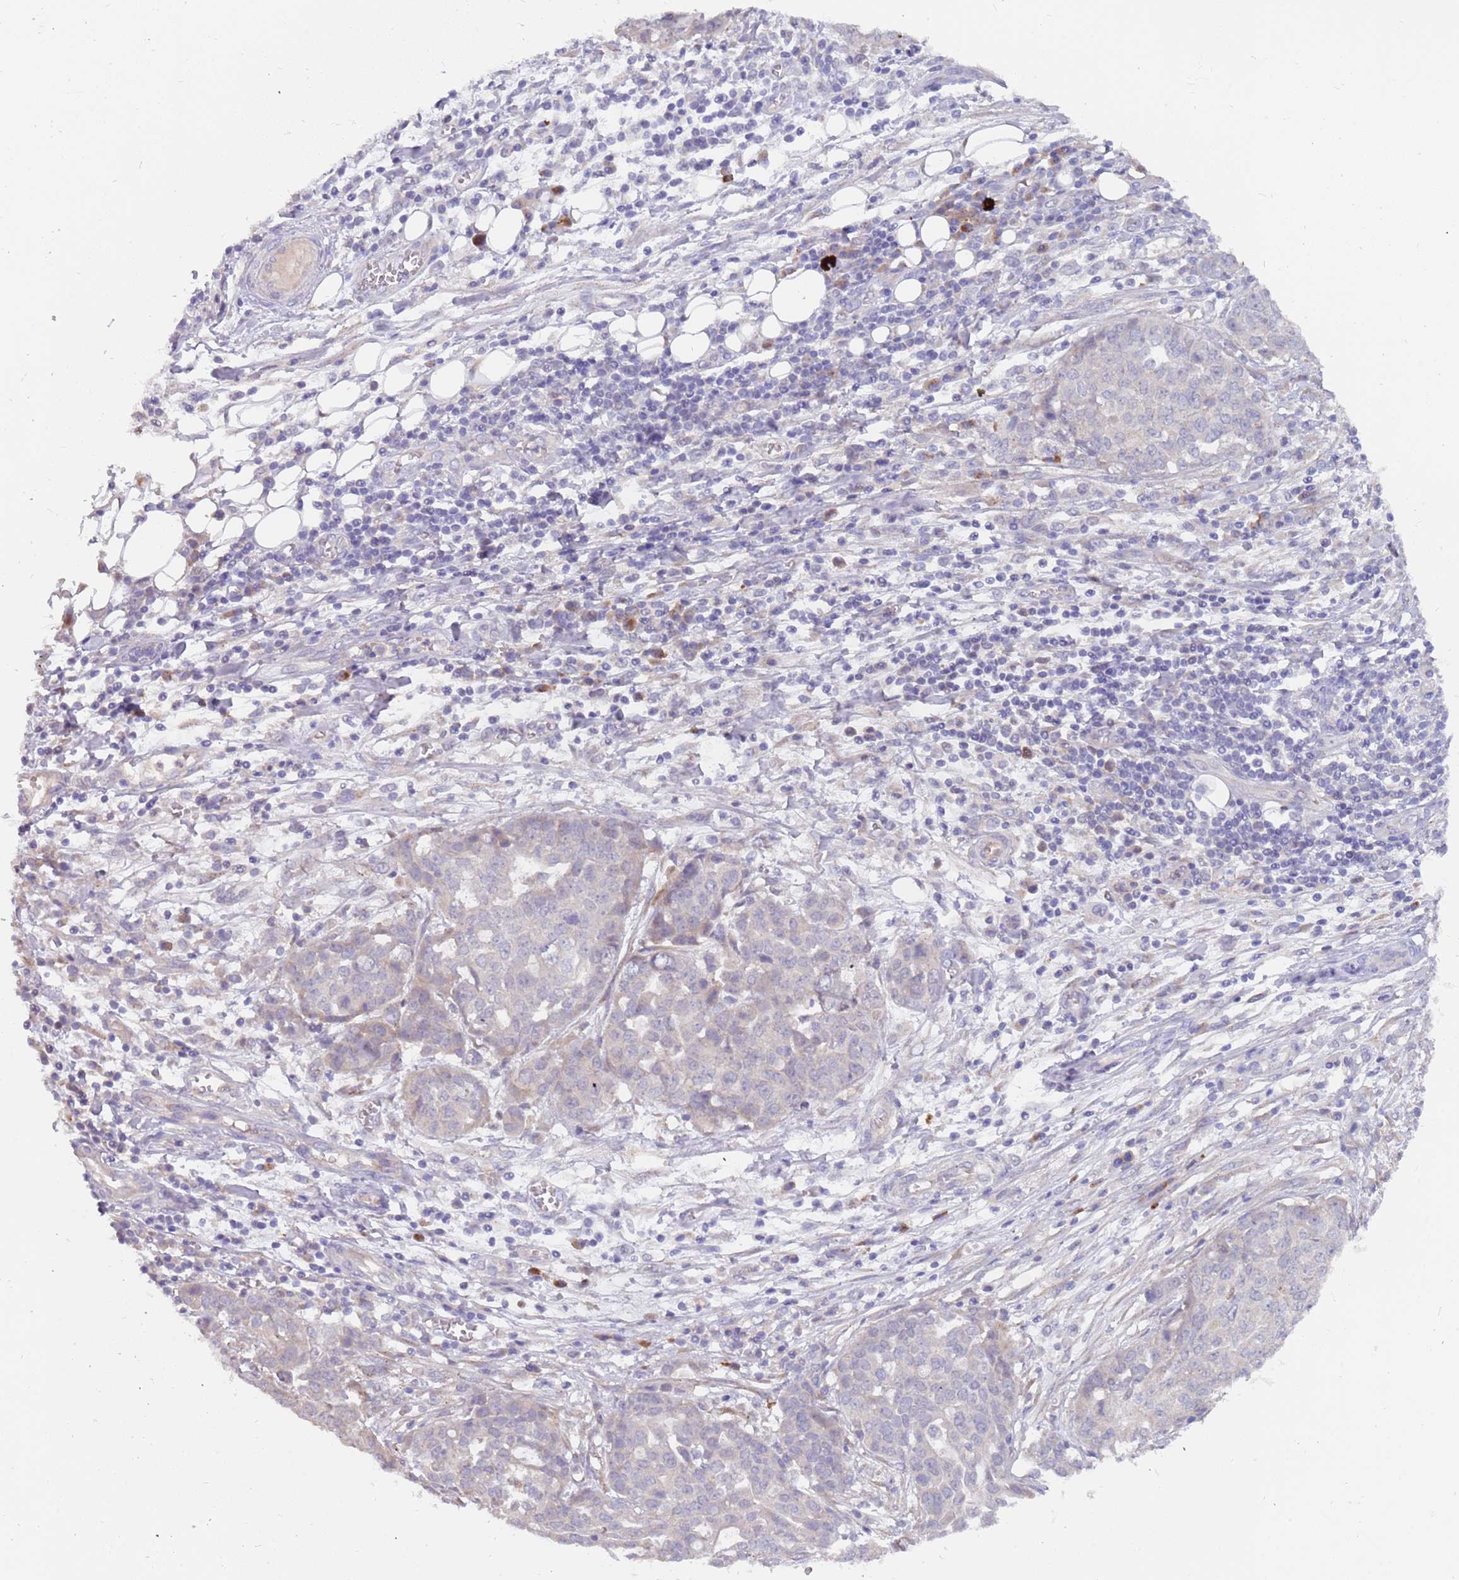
{"staining": {"intensity": "negative", "quantity": "none", "location": "none"}, "tissue": "ovarian cancer", "cell_type": "Tumor cells", "image_type": "cancer", "snomed": [{"axis": "morphology", "description": "Cystadenocarcinoma, serous, NOS"}, {"axis": "topography", "description": "Soft tissue"}, {"axis": "topography", "description": "Ovary"}], "caption": "This is an immunohistochemistry (IHC) histopathology image of ovarian cancer. There is no staining in tumor cells.", "gene": "ZNF746", "patient": {"sex": "female", "age": 57}}